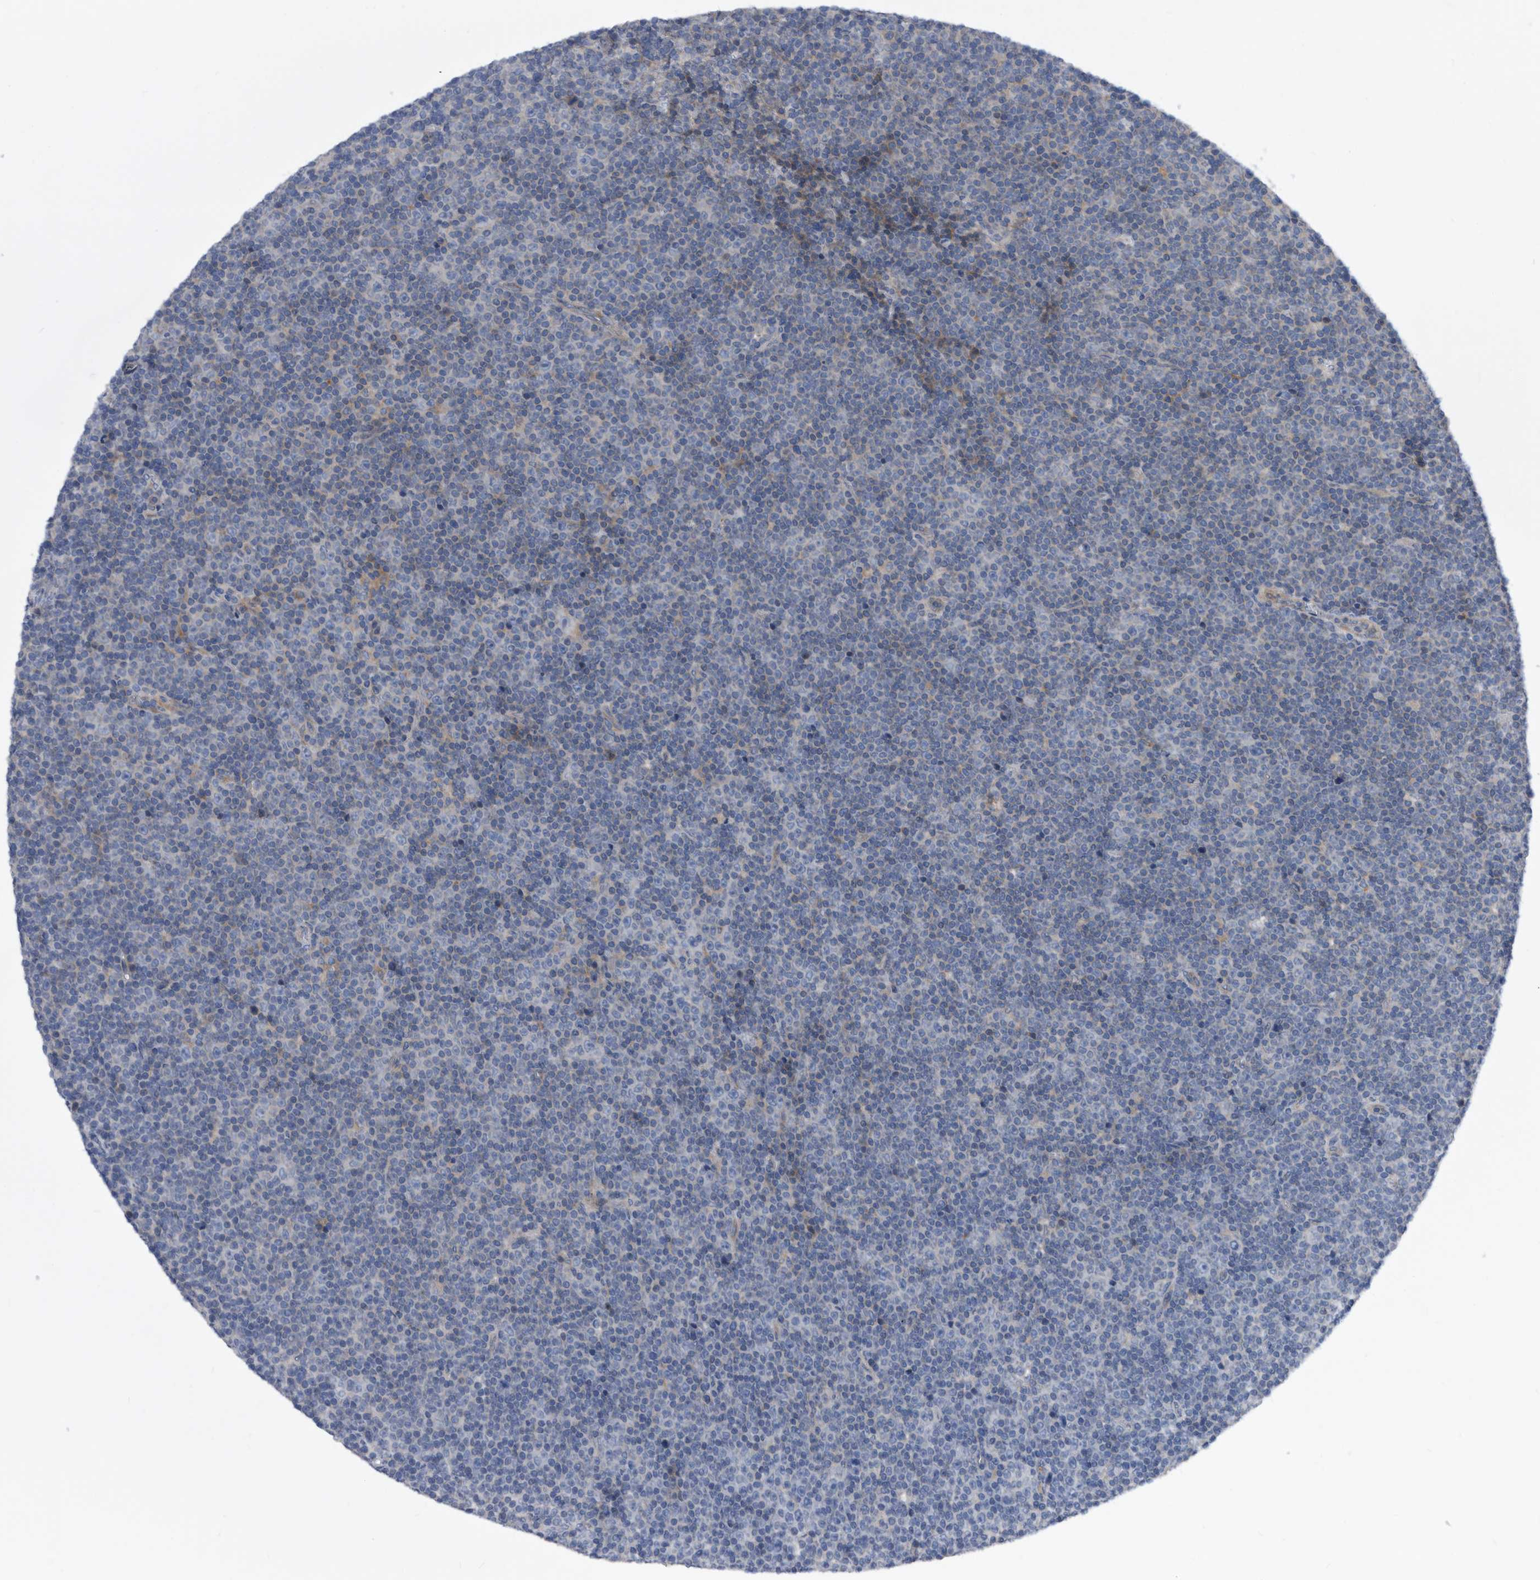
{"staining": {"intensity": "negative", "quantity": "none", "location": "none"}, "tissue": "lymphoma", "cell_type": "Tumor cells", "image_type": "cancer", "snomed": [{"axis": "morphology", "description": "Malignant lymphoma, non-Hodgkin's type, Low grade"}, {"axis": "topography", "description": "Lymph node"}], "caption": "Immunohistochemistry (IHC) micrograph of neoplastic tissue: human low-grade malignant lymphoma, non-Hodgkin's type stained with DAB (3,3'-diaminobenzidine) demonstrates no significant protein staining in tumor cells. The staining is performed using DAB (3,3'-diaminobenzidine) brown chromogen with nuclei counter-stained in using hematoxylin.", "gene": "BAIAP3", "patient": {"sex": "female", "age": 67}}